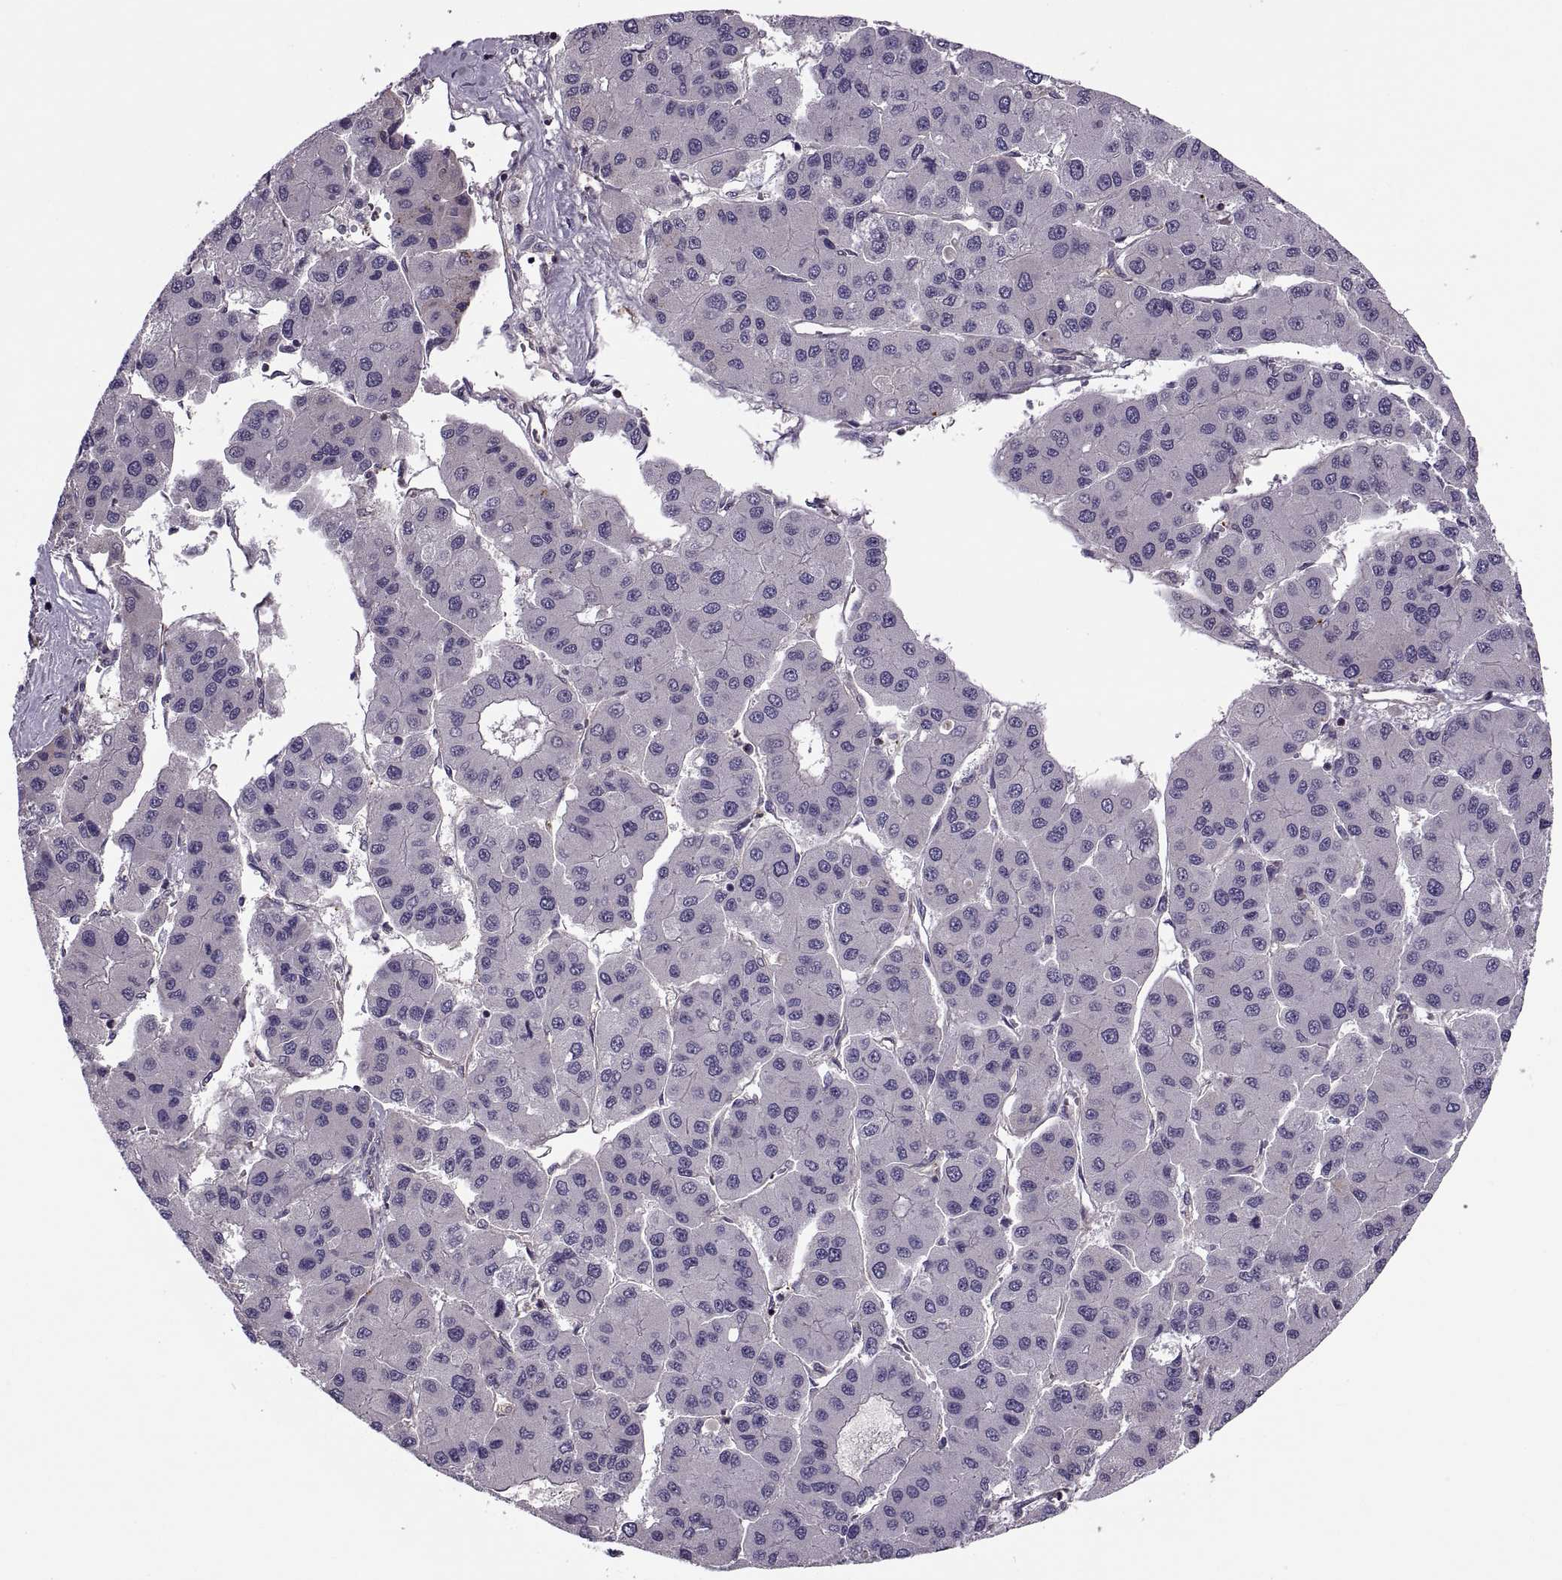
{"staining": {"intensity": "negative", "quantity": "none", "location": "none"}, "tissue": "liver cancer", "cell_type": "Tumor cells", "image_type": "cancer", "snomed": [{"axis": "morphology", "description": "Carcinoma, Hepatocellular, NOS"}, {"axis": "topography", "description": "Liver"}], "caption": "This photomicrograph is of hepatocellular carcinoma (liver) stained with immunohistochemistry (IHC) to label a protein in brown with the nuclei are counter-stained blue. There is no positivity in tumor cells. (Immunohistochemistry (ihc), brightfield microscopy, high magnification).", "gene": "SLC2A3", "patient": {"sex": "male", "age": 73}}